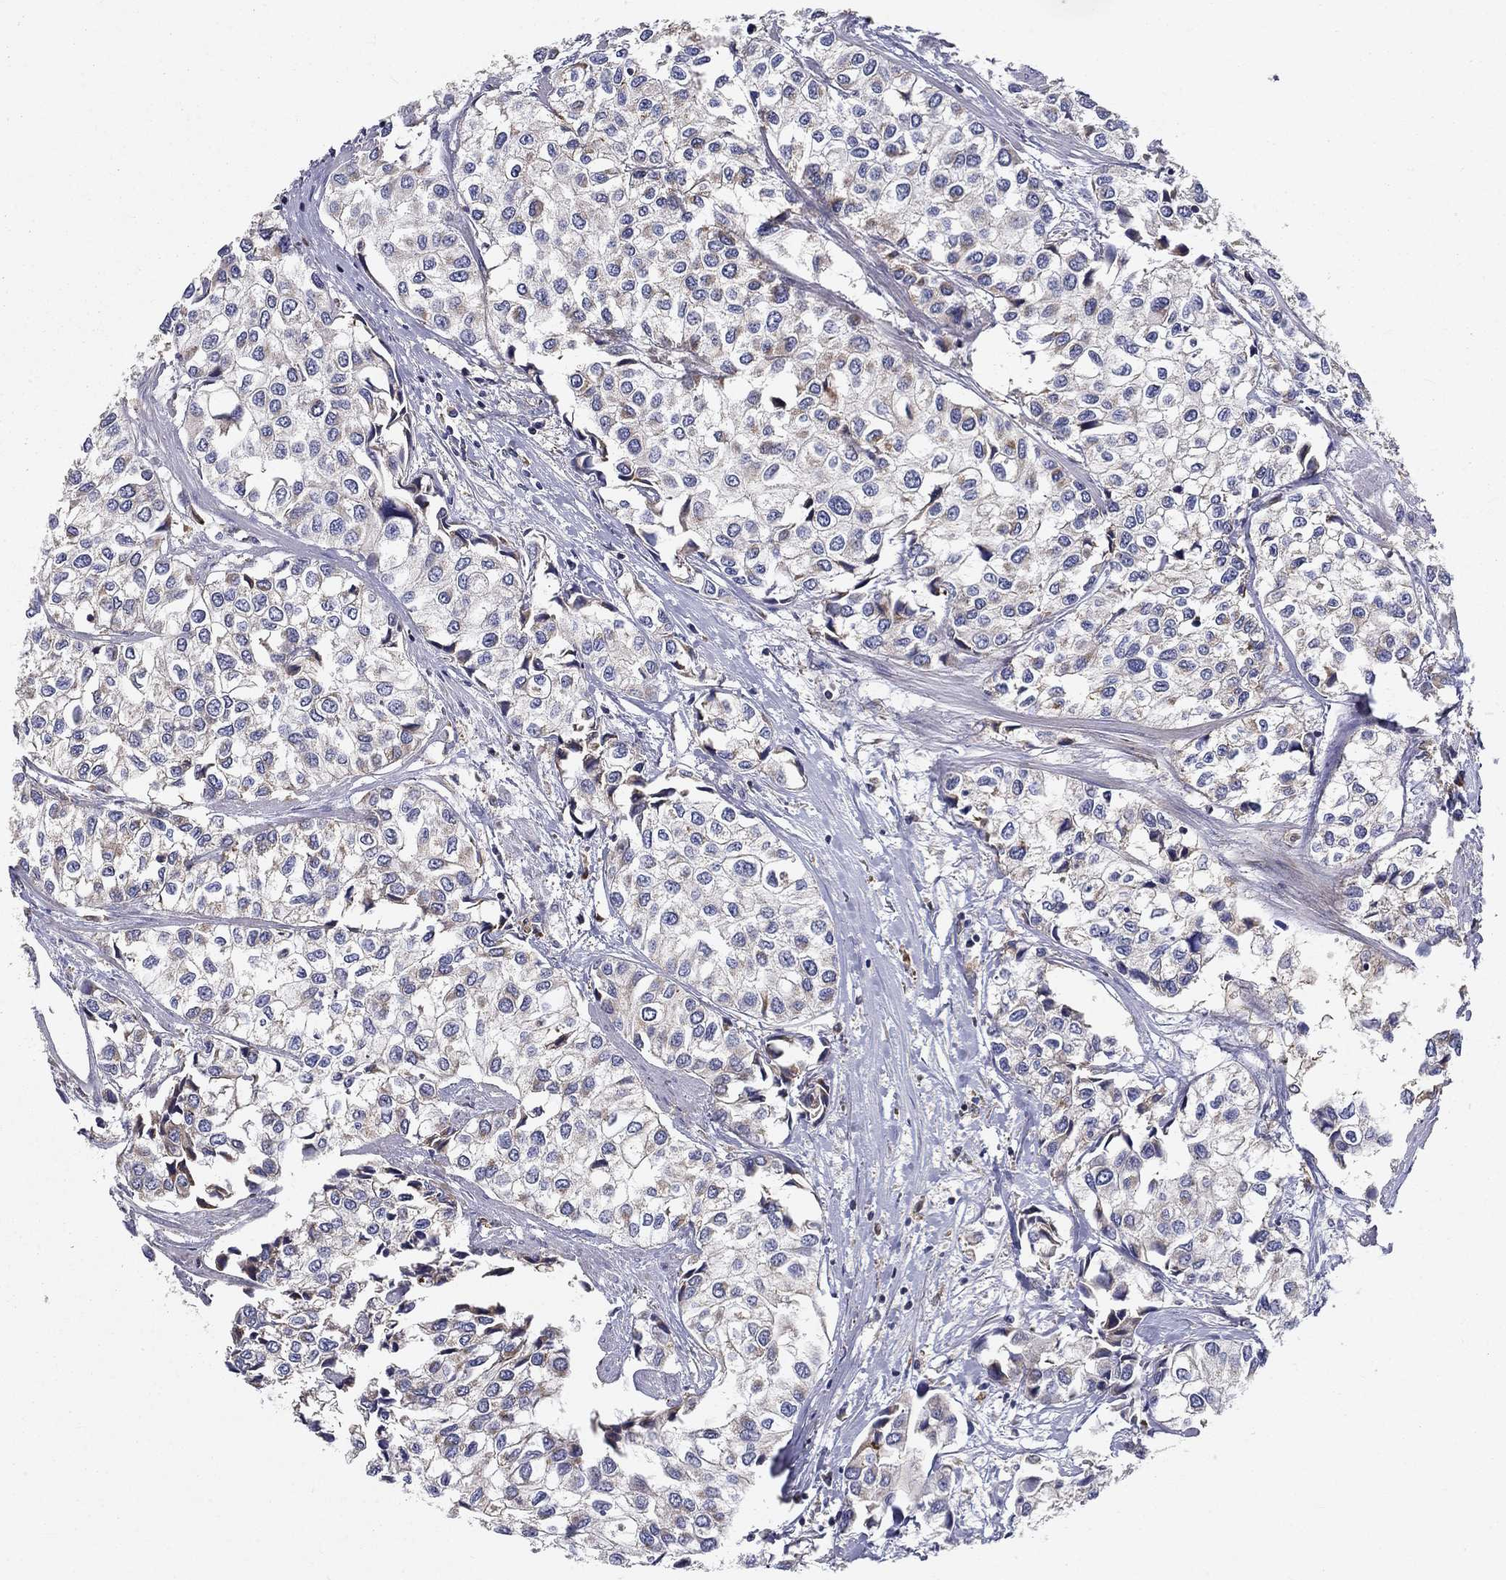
{"staining": {"intensity": "negative", "quantity": "none", "location": "none"}, "tissue": "urothelial cancer", "cell_type": "Tumor cells", "image_type": "cancer", "snomed": [{"axis": "morphology", "description": "Urothelial carcinoma, High grade"}, {"axis": "topography", "description": "Urinary bladder"}], "caption": "High-grade urothelial carcinoma was stained to show a protein in brown. There is no significant positivity in tumor cells.", "gene": "ALDH4A1", "patient": {"sex": "male", "age": 73}}